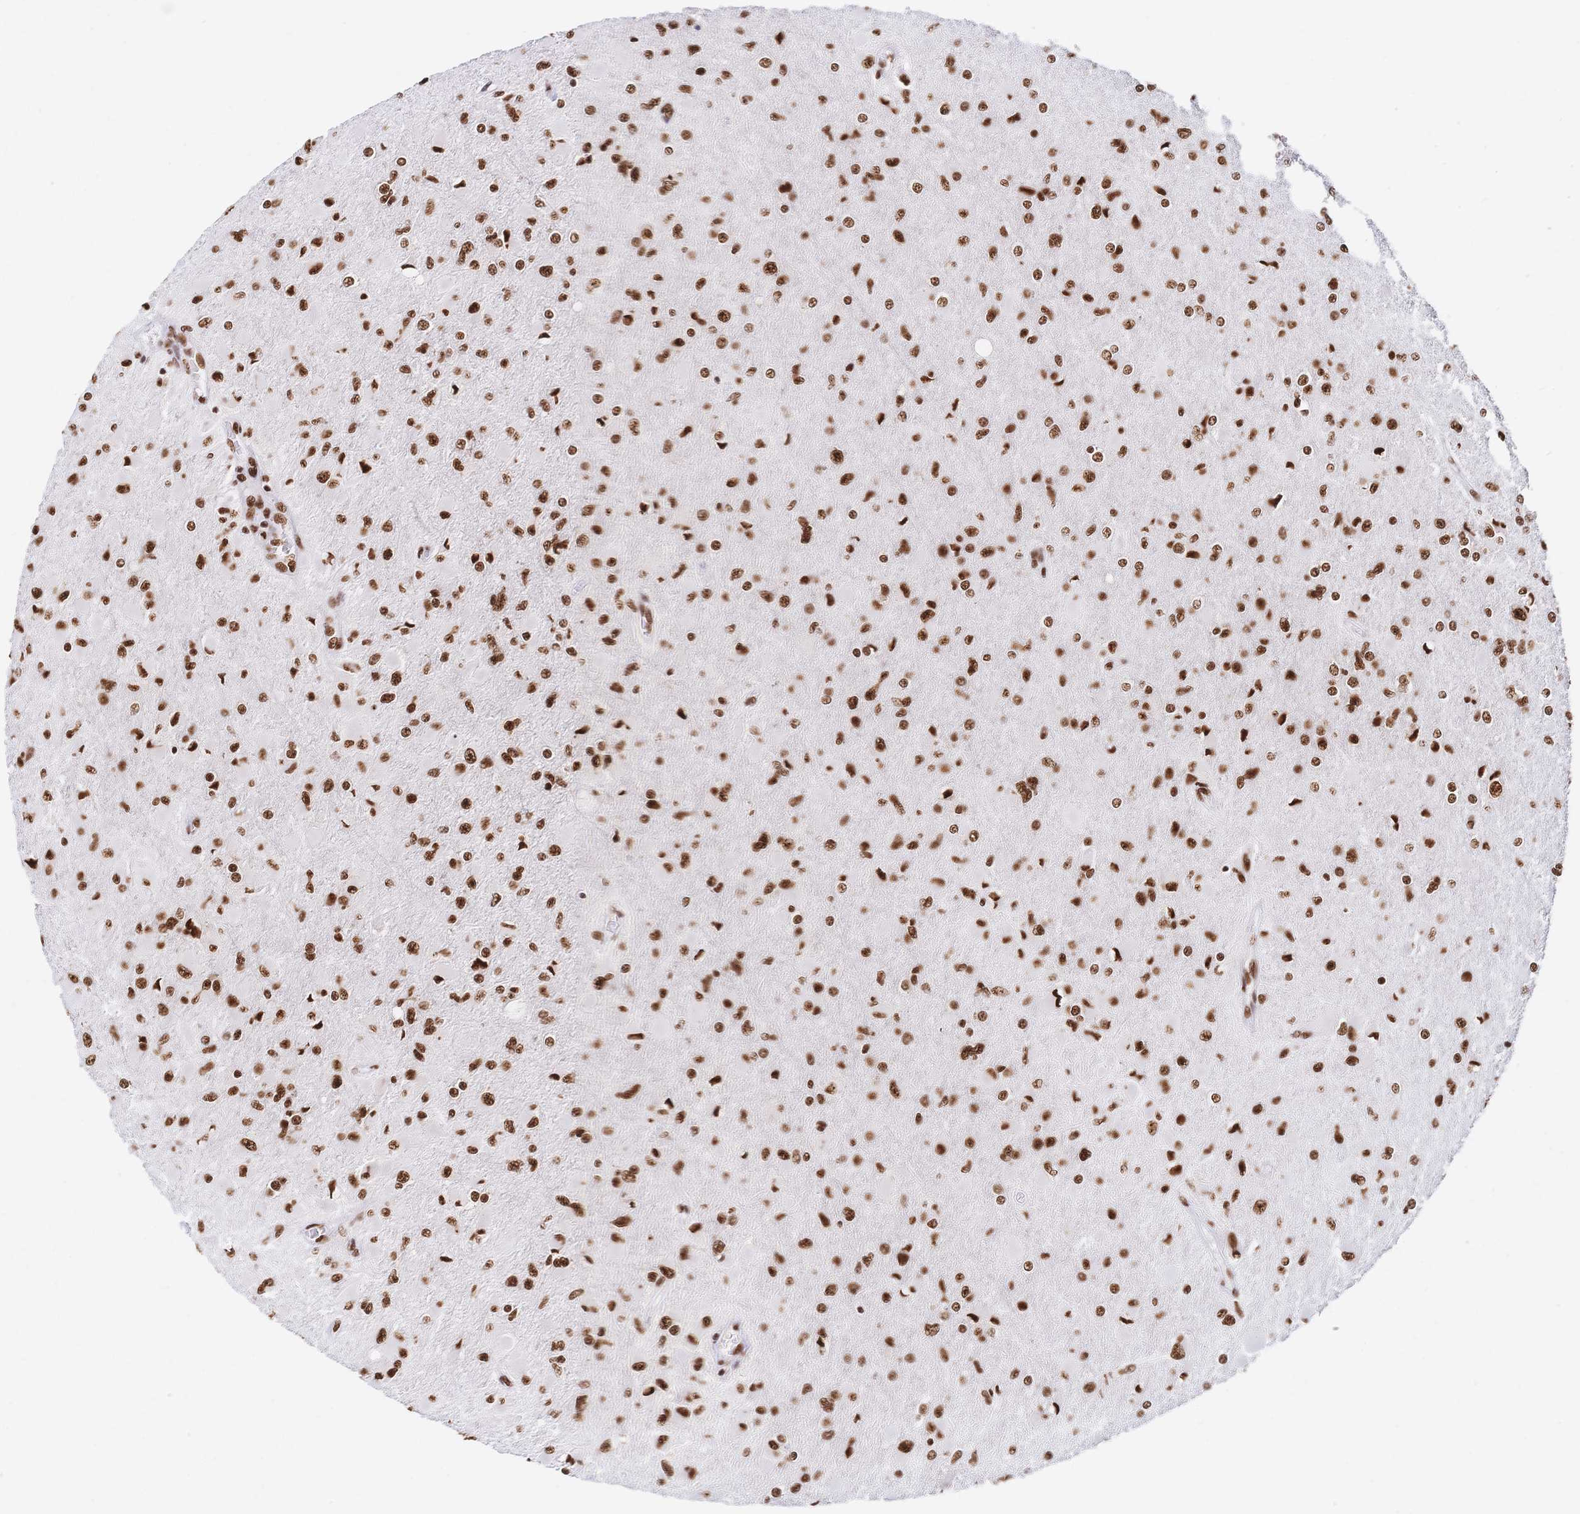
{"staining": {"intensity": "strong", "quantity": ">75%", "location": "nuclear"}, "tissue": "glioma", "cell_type": "Tumor cells", "image_type": "cancer", "snomed": [{"axis": "morphology", "description": "Glioma, malignant, High grade"}, {"axis": "topography", "description": "Cerebral cortex"}], "caption": "Human glioma stained for a protein (brown) displays strong nuclear positive positivity in approximately >75% of tumor cells.", "gene": "SRSF1", "patient": {"sex": "female", "age": 36}}